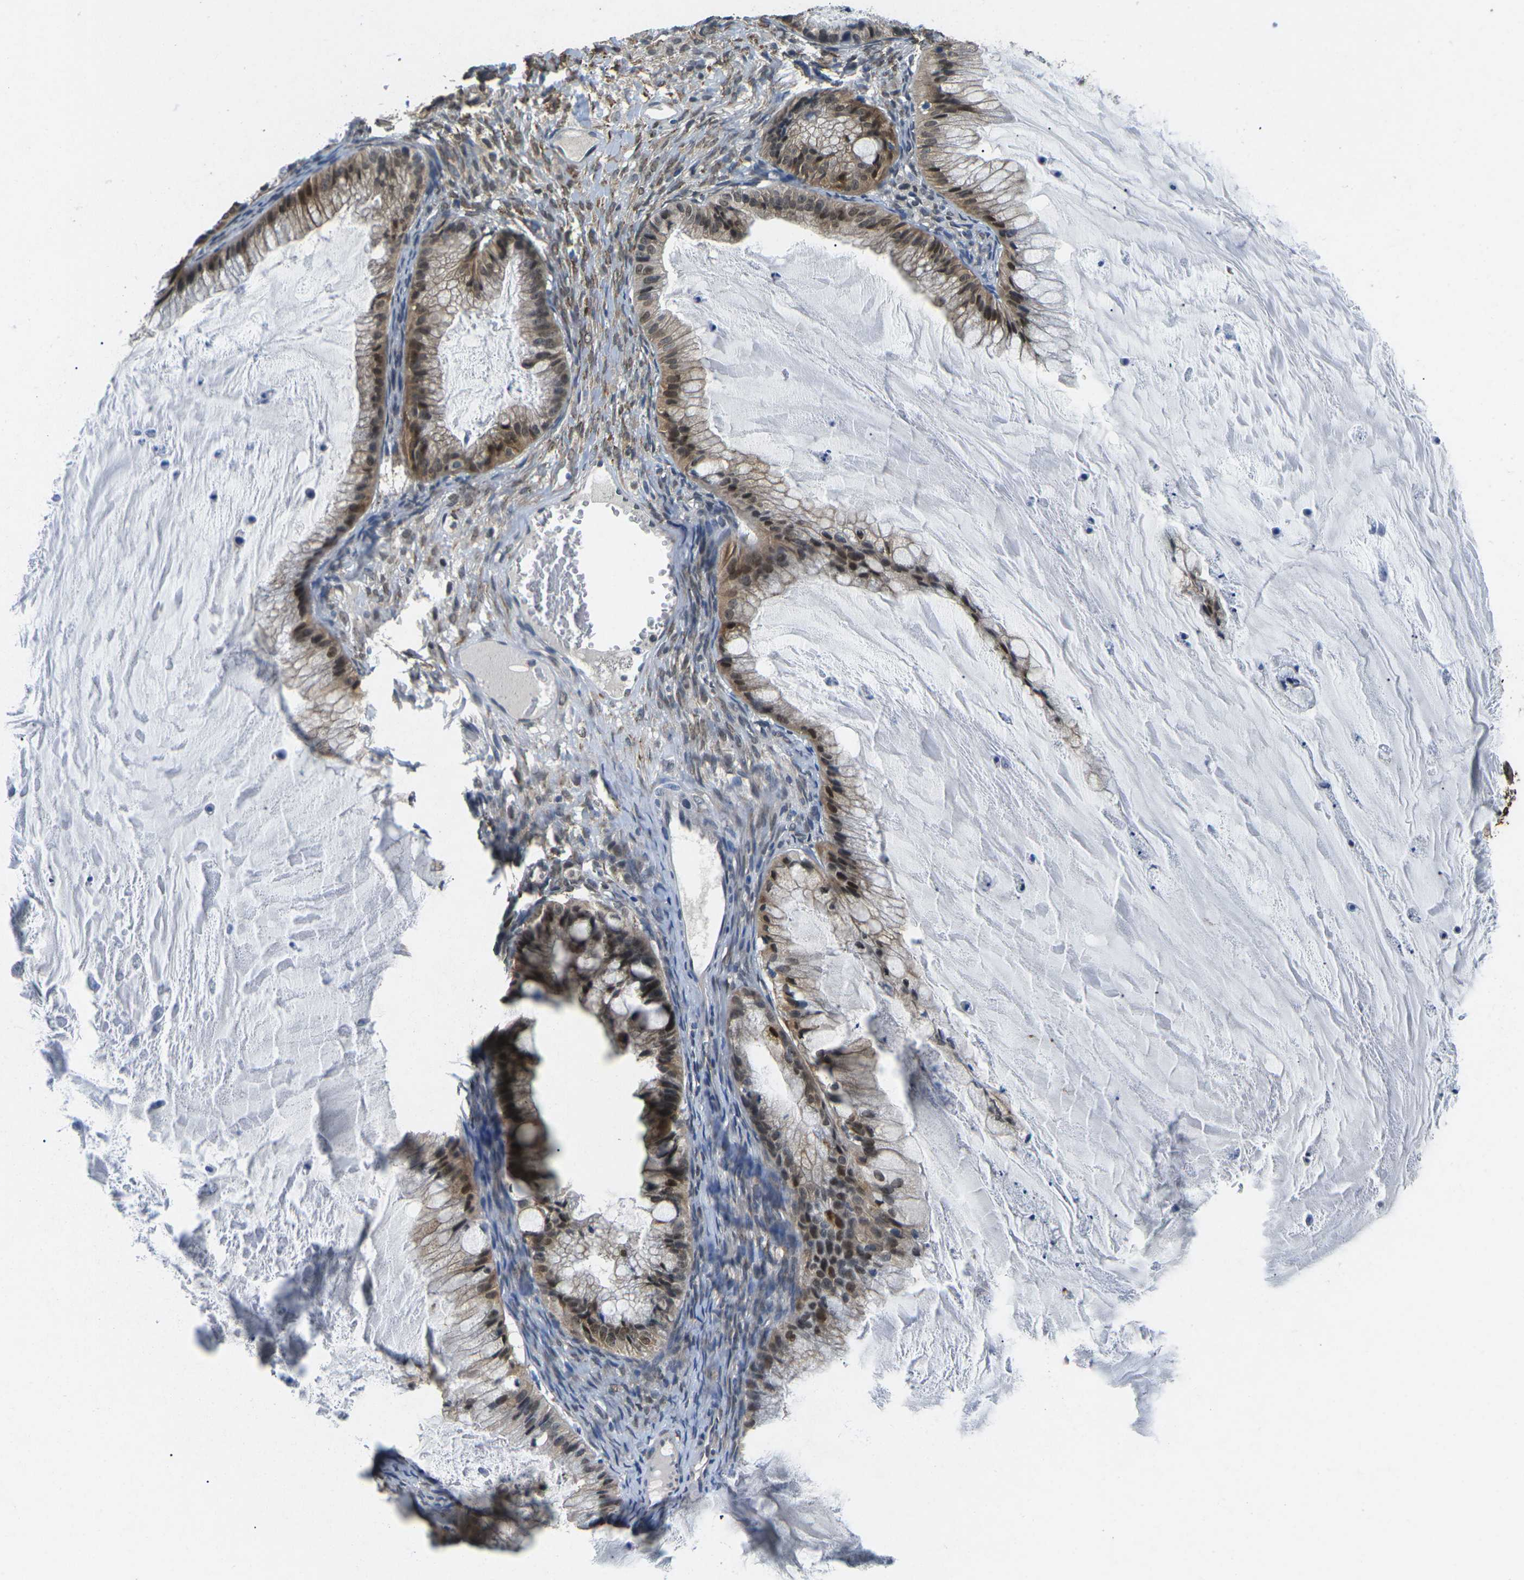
{"staining": {"intensity": "moderate", "quantity": "25%-75%", "location": "nuclear"}, "tissue": "ovarian cancer", "cell_type": "Tumor cells", "image_type": "cancer", "snomed": [{"axis": "morphology", "description": "Cystadenocarcinoma, mucinous, NOS"}, {"axis": "topography", "description": "Ovary"}], "caption": "Moderate nuclear protein staining is seen in approximately 25%-75% of tumor cells in ovarian mucinous cystadenocarcinoma.", "gene": "SCNN1B", "patient": {"sex": "female", "age": 57}}